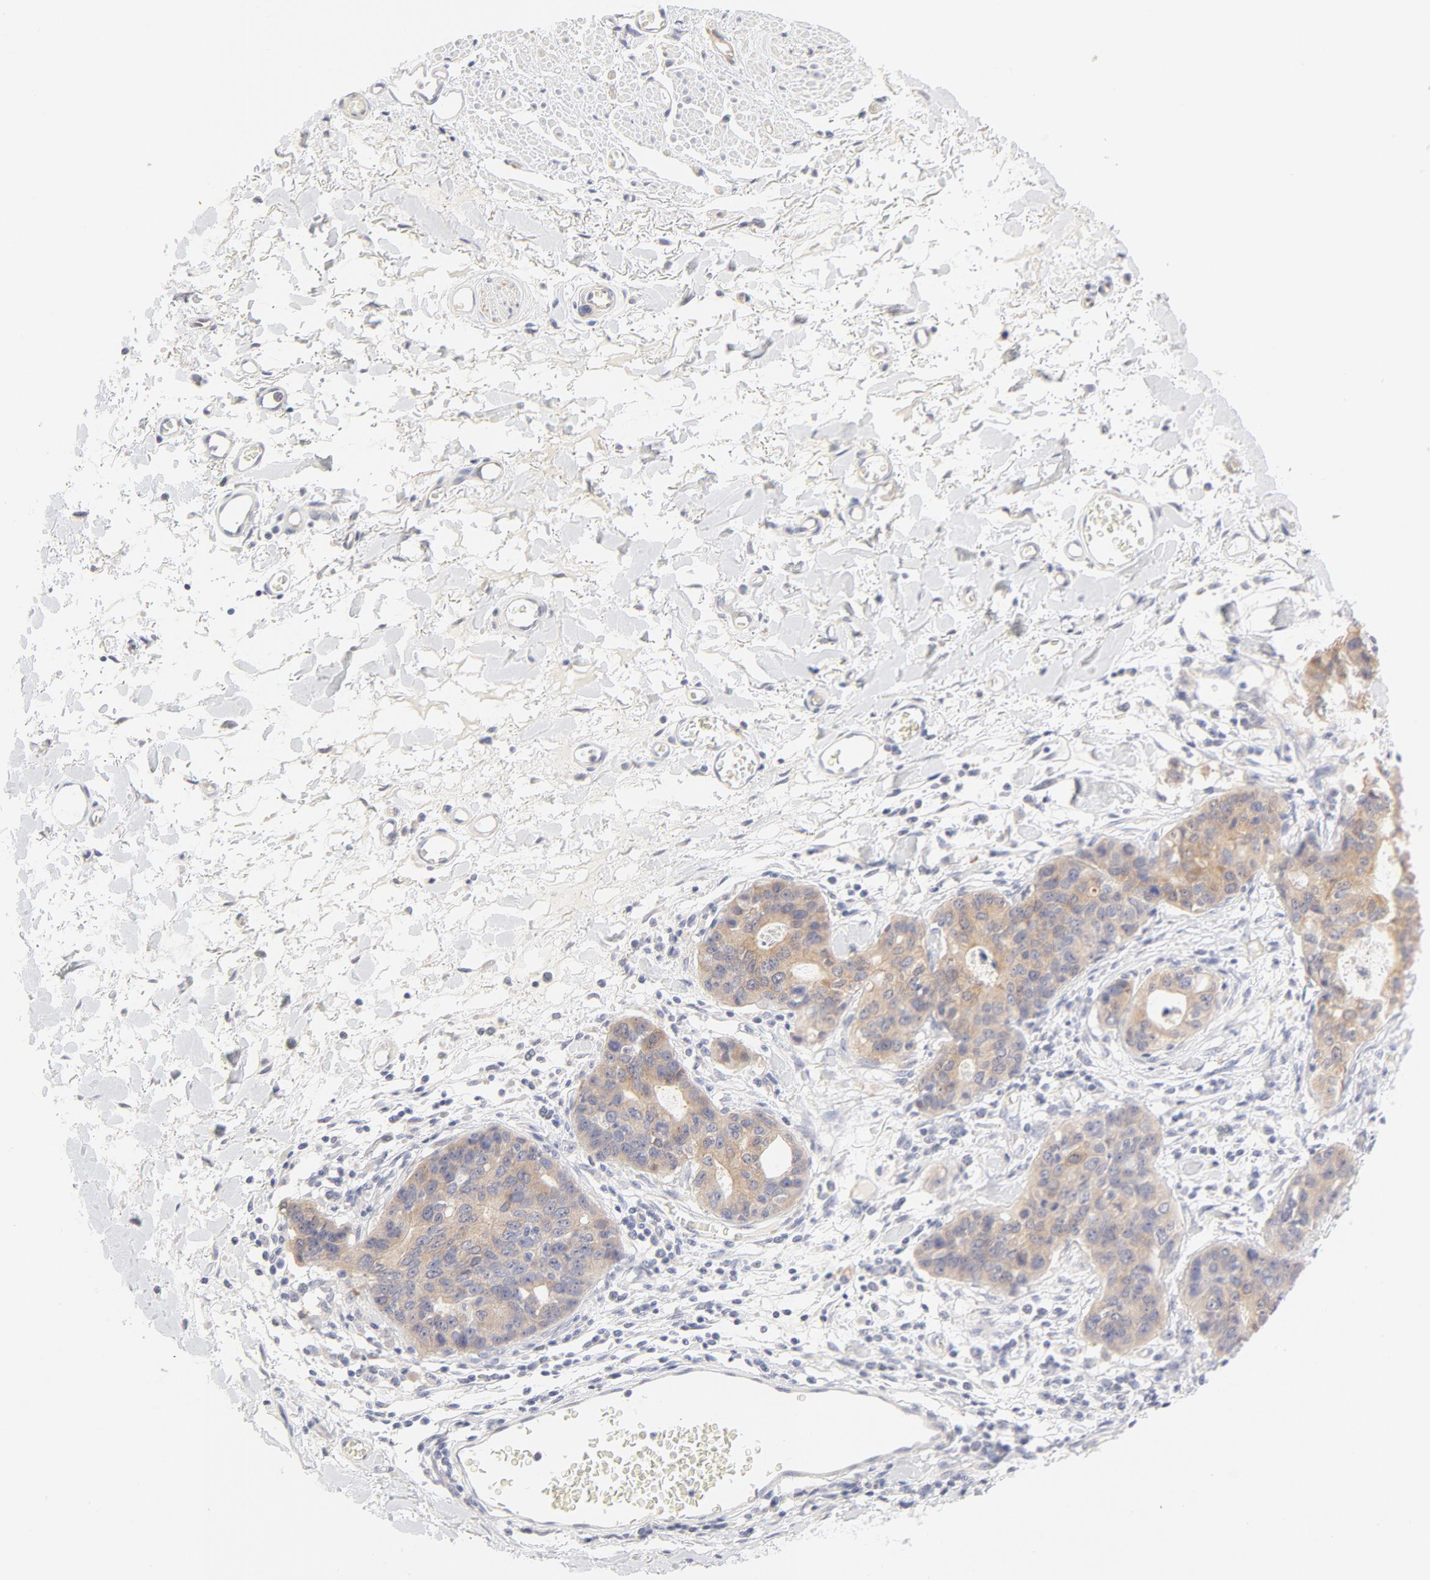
{"staining": {"intensity": "moderate", "quantity": ">75%", "location": "cytoplasmic/membranous"}, "tissue": "stomach cancer", "cell_type": "Tumor cells", "image_type": "cancer", "snomed": [{"axis": "morphology", "description": "Adenocarcinoma, NOS"}, {"axis": "topography", "description": "Esophagus"}, {"axis": "topography", "description": "Stomach"}], "caption": "Protein staining reveals moderate cytoplasmic/membranous expression in approximately >75% of tumor cells in stomach adenocarcinoma.", "gene": "NKX2-2", "patient": {"sex": "male", "age": 74}}